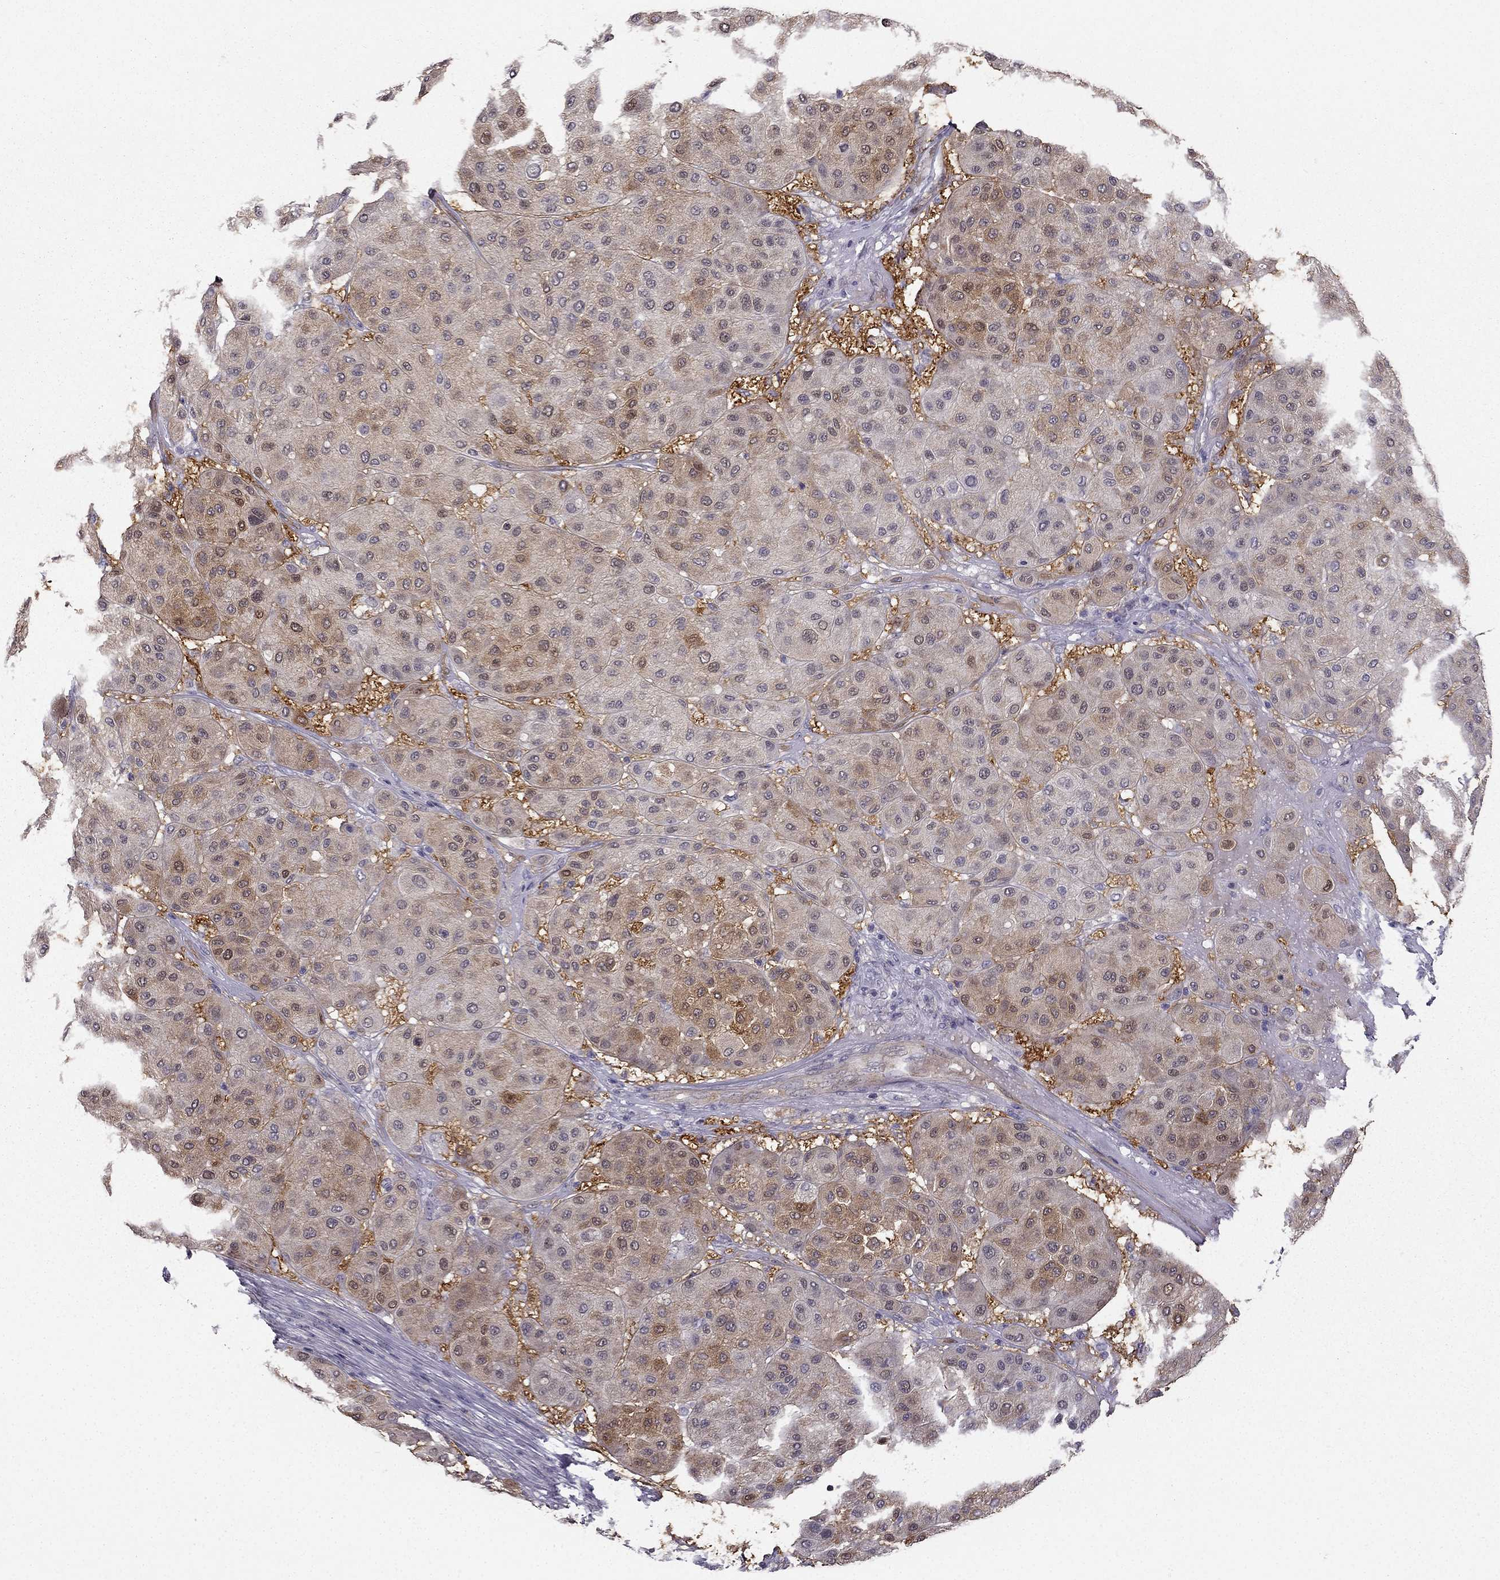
{"staining": {"intensity": "weak", "quantity": ">75%", "location": "cytoplasmic/membranous"}, "tissue": "melanoma", "cell_type": "Tumor cells", "image_type": "cancer", "snomed": [{"axis": "morphology", "description": "Malignant melanoma, Metastatic site"}, {"axis": "topography", "description": "Smooth muscle"}], "caption": "About >75% of tumor cells in human melanoma reveal weak cytoplasmic/membranous protein staining as visualized by brown immunohistochemical staining.", "gene": "NQO1", "patient": {"sex": "male", "age": 41}}